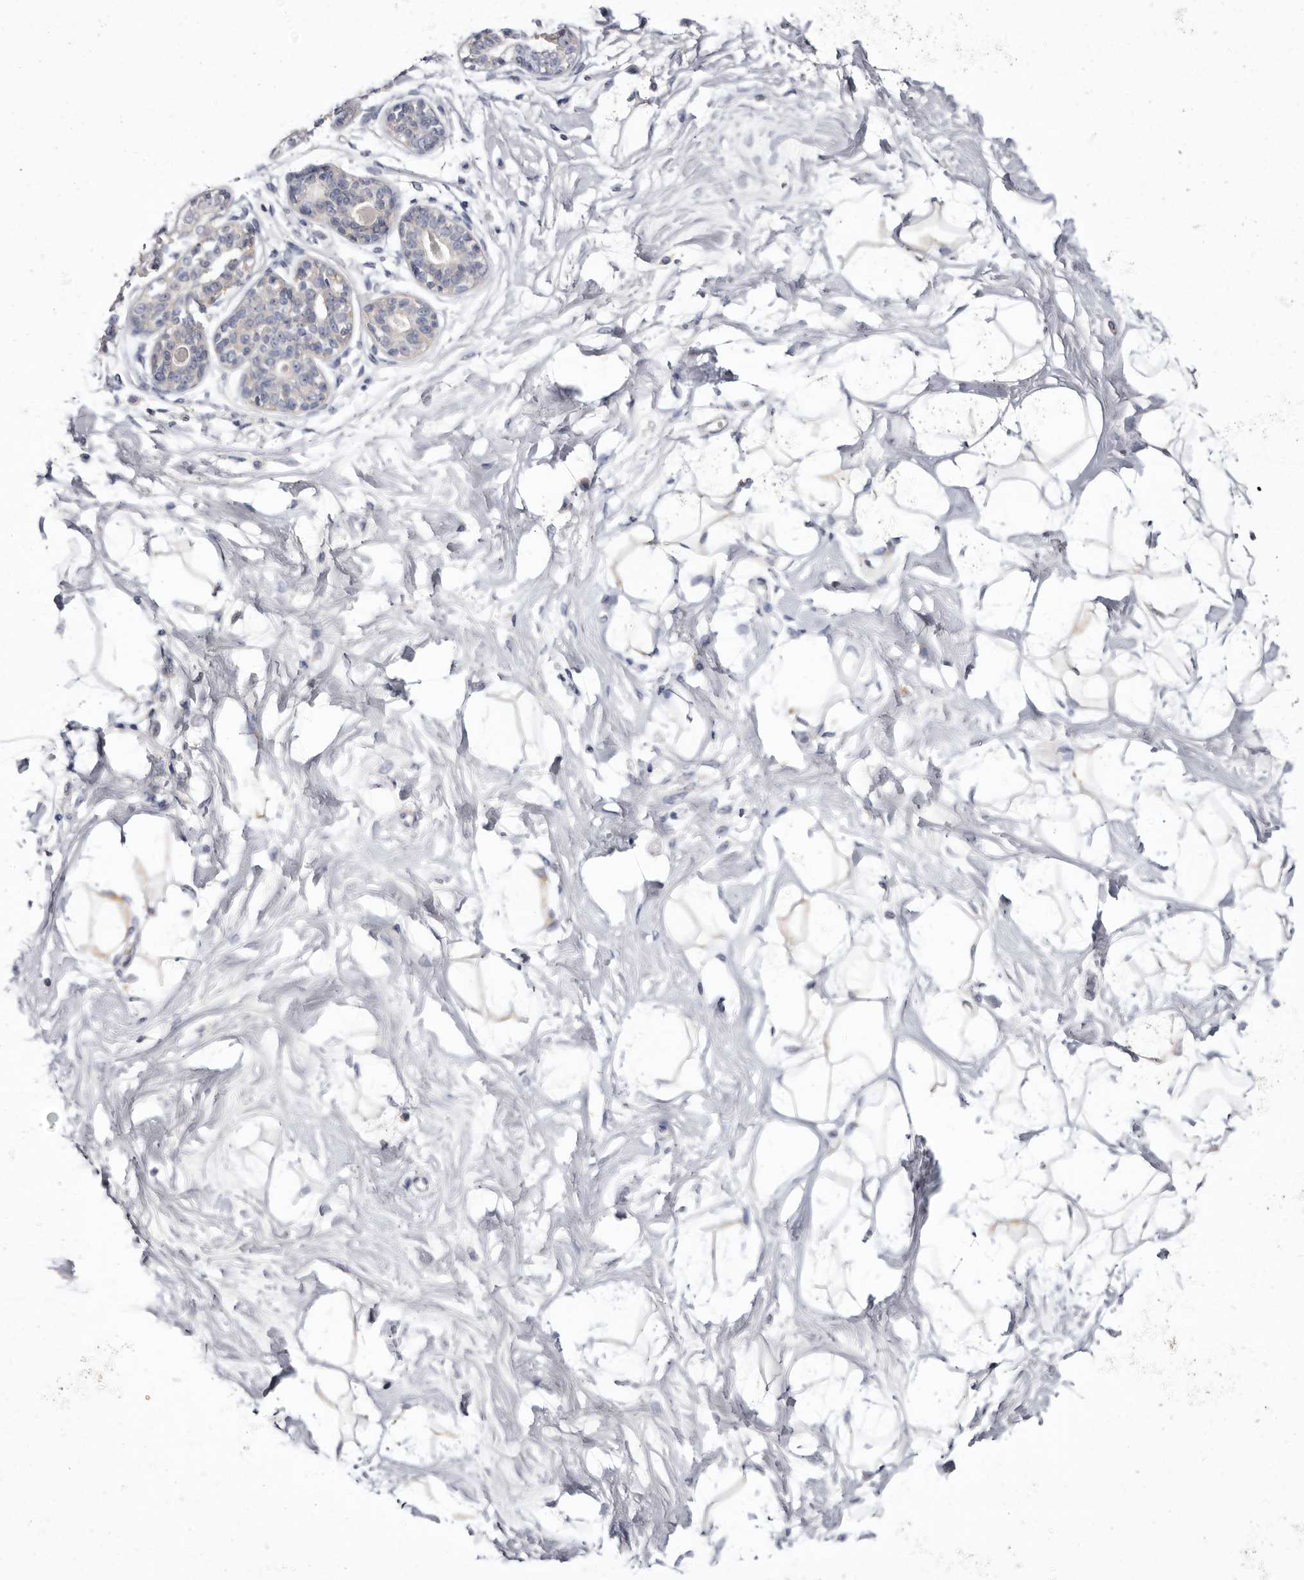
{"staining": {"intensity": "negative", "quantity": "none", "location": "none"}, "tissue": "breast", "cell_type": "Adipocytes", "image_type": "normal", "snomed": [{"axis": "morphology", "description": "Normal tissue, NOS"}, {"axis": "topography", "description": "Breast"}], "caption": "Immunohistochemistry (IHC) image of normal breast stained for a protein (brown), which reveals no expression in adipocytes. The staining was performed using DAB to visualize the protein expression in brown, while the nuclei were stained in blue with hematoxylin (Magnification: 20x).", "gene": "S1PR5", "patient": {"sex": "female", "age": 45}}